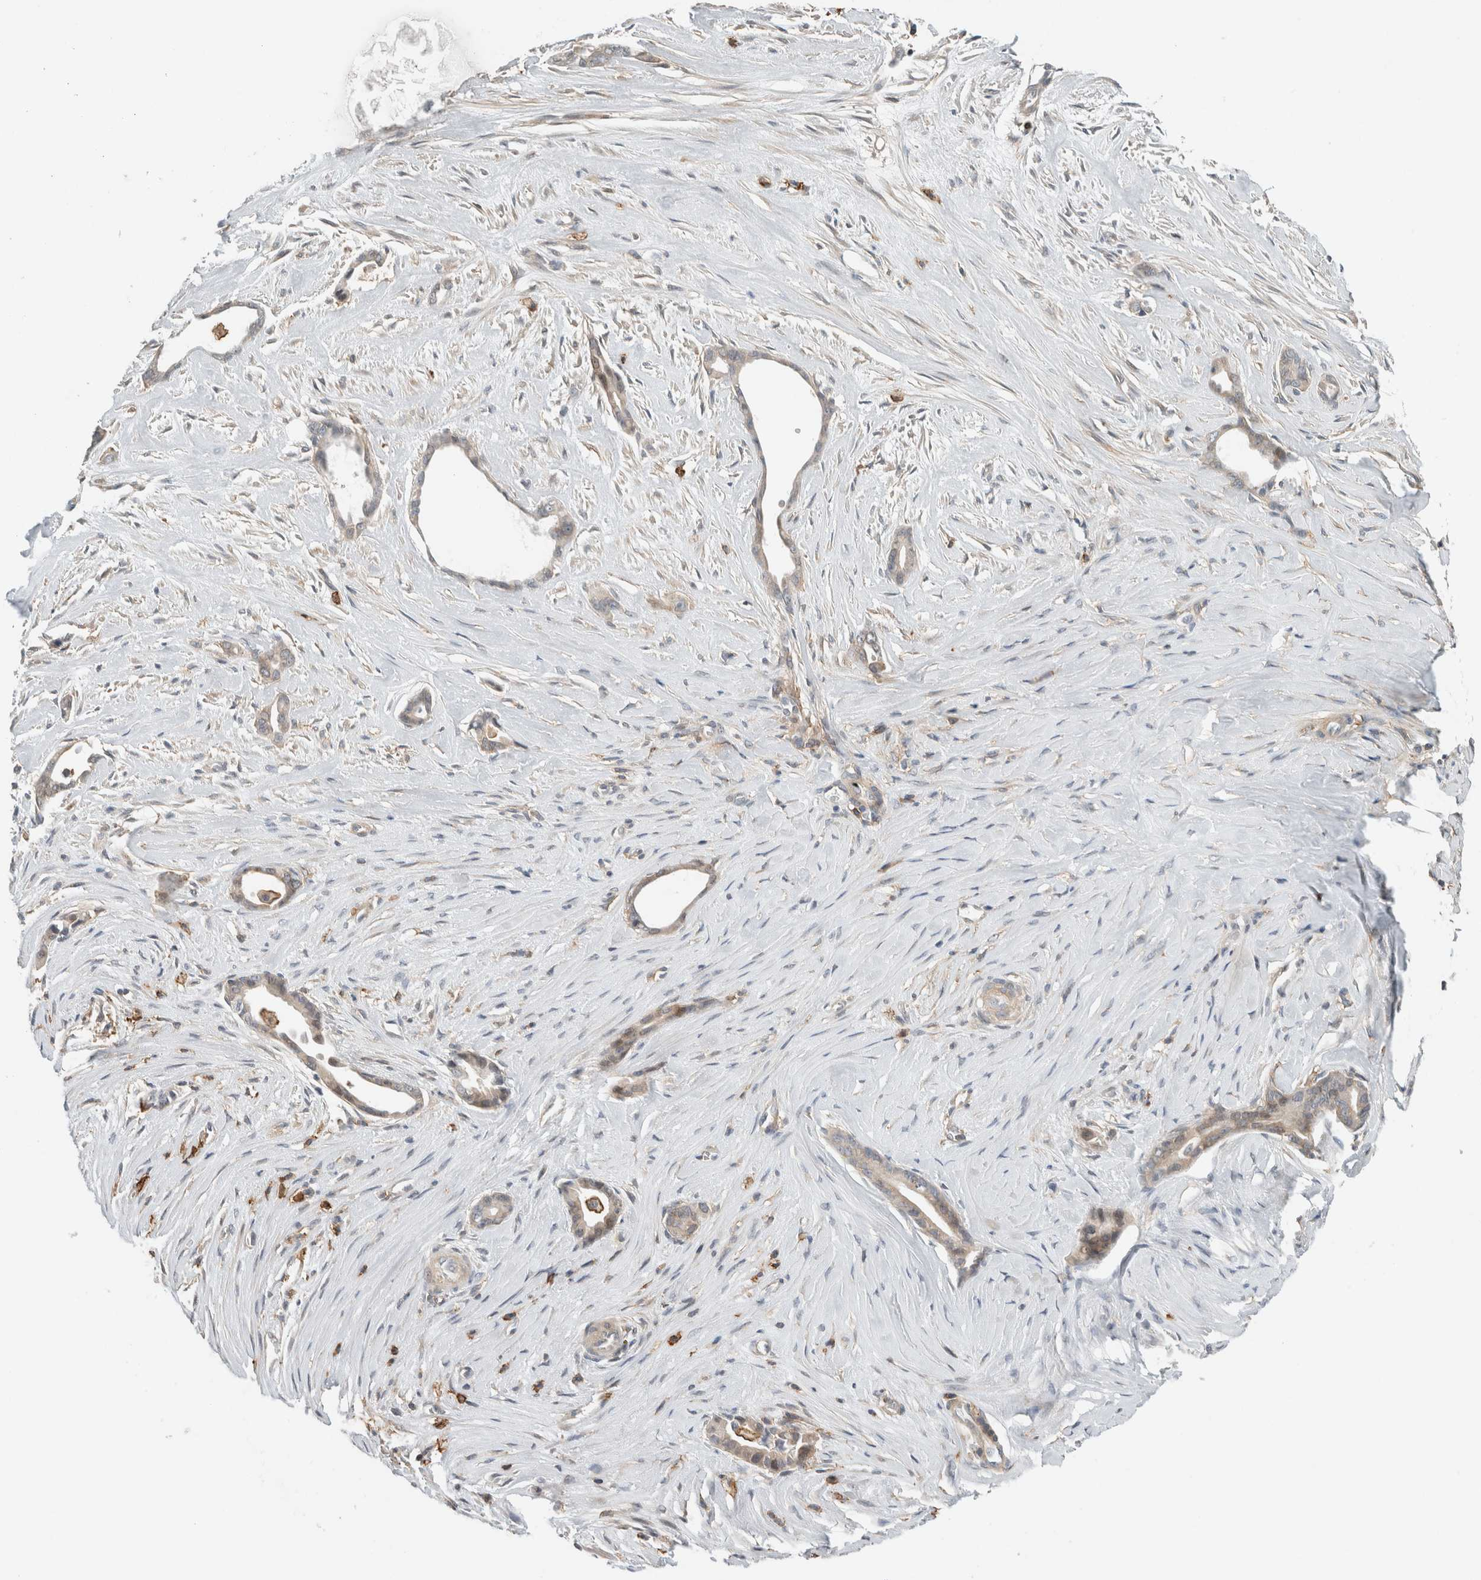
{"staining": {"intensity": "weak", "quantity": "<25%", "location": "cytoplasmic/membranous,nuclear"}, "tissue": "liver cancer", "cell_type": "Tumor cells", "image_type": "cancer", "snomed": [{"axis": "morphology", "description": "Cholangiocarcinoma"}, {"axis": "topography", "description": "Liver"}], "caption": "IHC micrograph of human liver cholangiocarcinoma stained for a protein (brown), which demonstrates no expression in tumor cells. (DAB IHC visualized using brightfield microscopy, high magnification).", "gene": "ERCC6L2", "patient": {"sex": "female", "age": 55}}